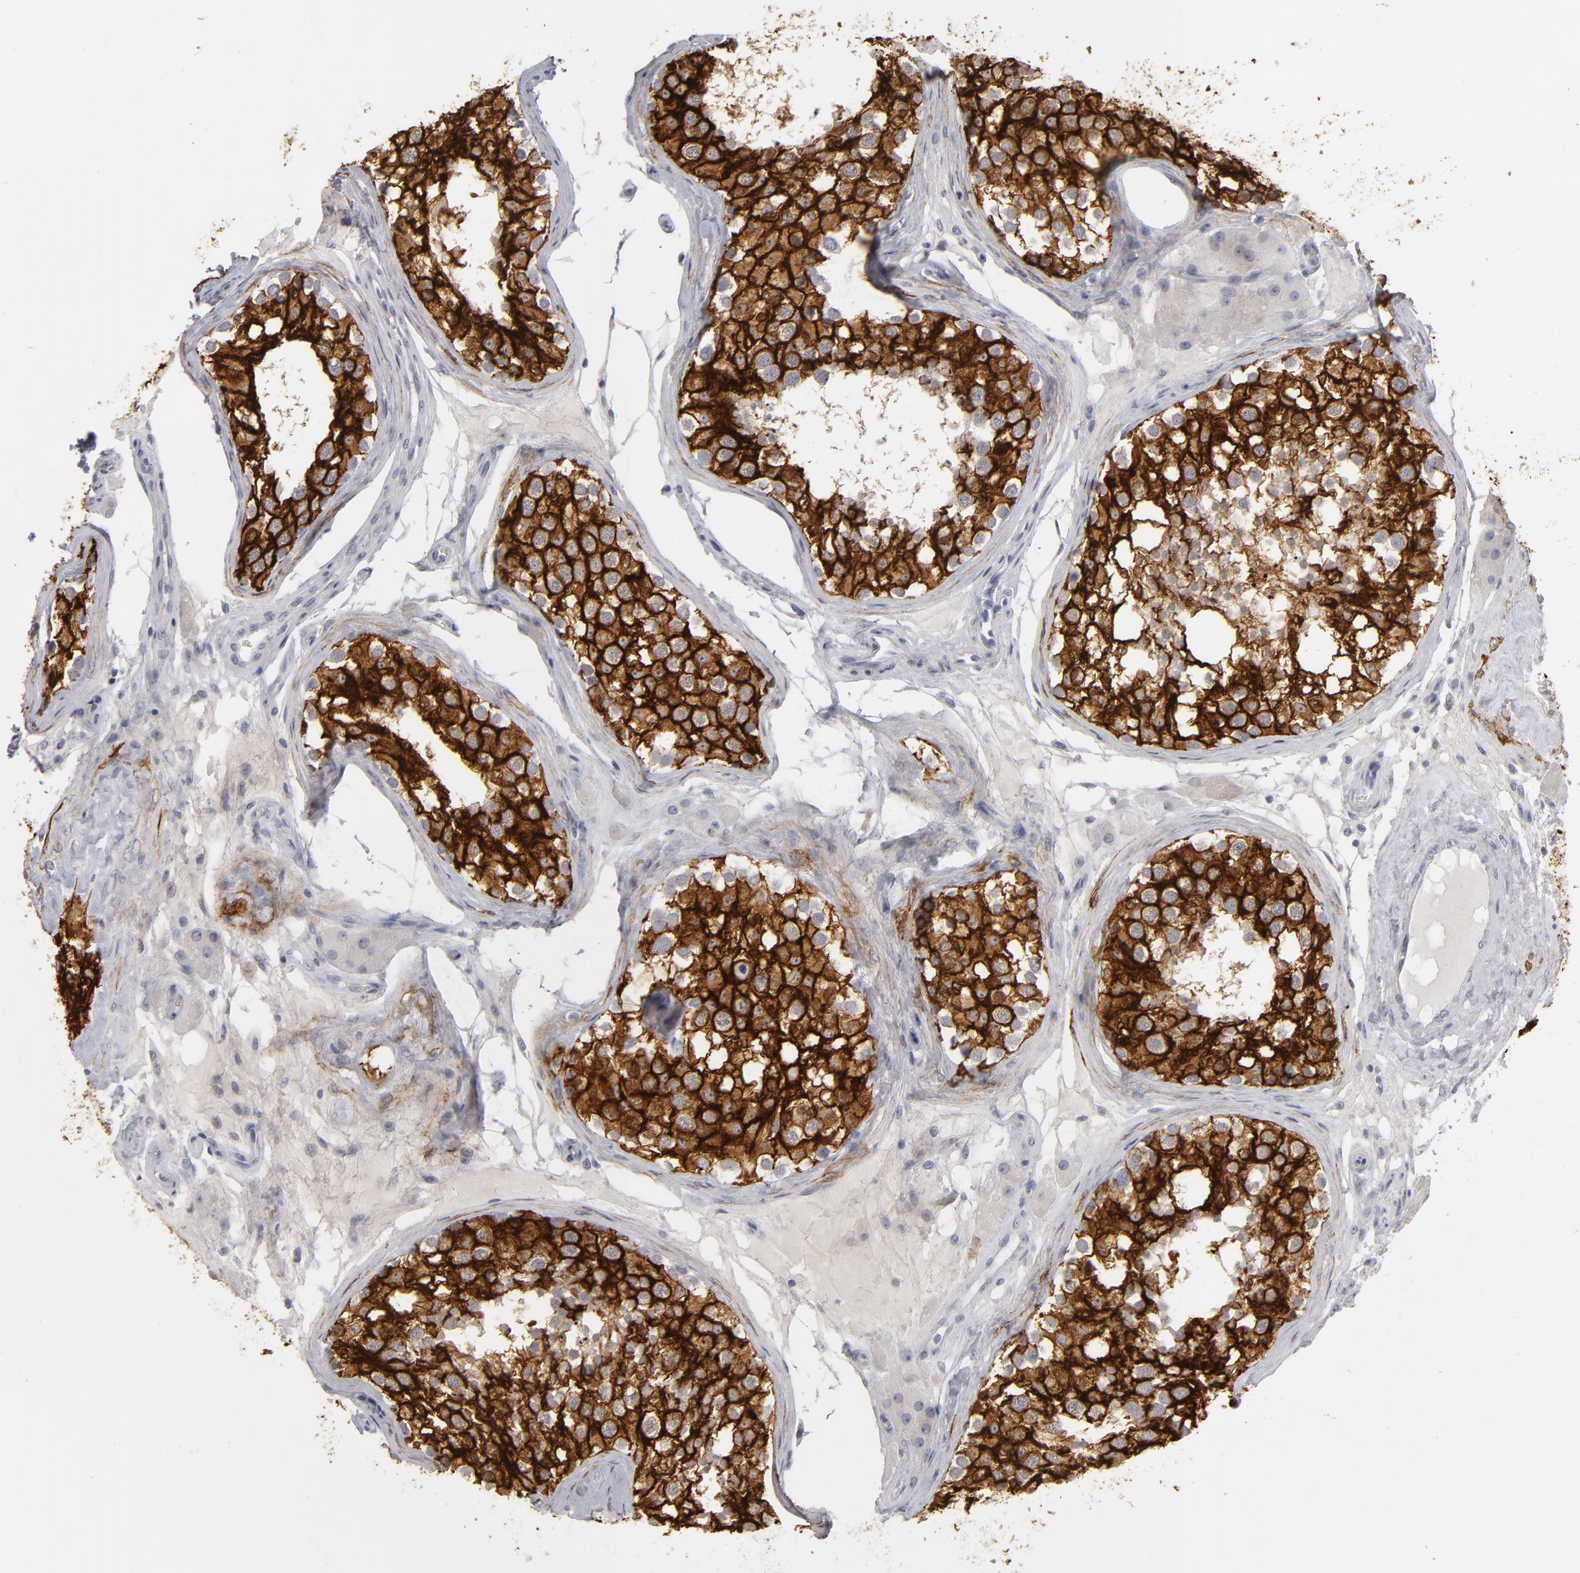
{"staining": {"intensity": "strong", "quantity": ">75%", "location": "cytoplasmic/membranous"}, "tissue": "testis", "cell_type": "Cells in seminiferous ducts", "image_type": "normal", "snomed": [{"axis": "morphology", "description": "Normal tissue, NOS"}, {"axis": "topography", "description": "Testis"}], "caption": "The photomicrograph shows a brown stain indicating the presence of a protein in the cytoplasmic/membranous of cells in seminiferous ducts in testis.", "gene": "KIAA1210", "patient": {"sex": "male", "age": 68}}